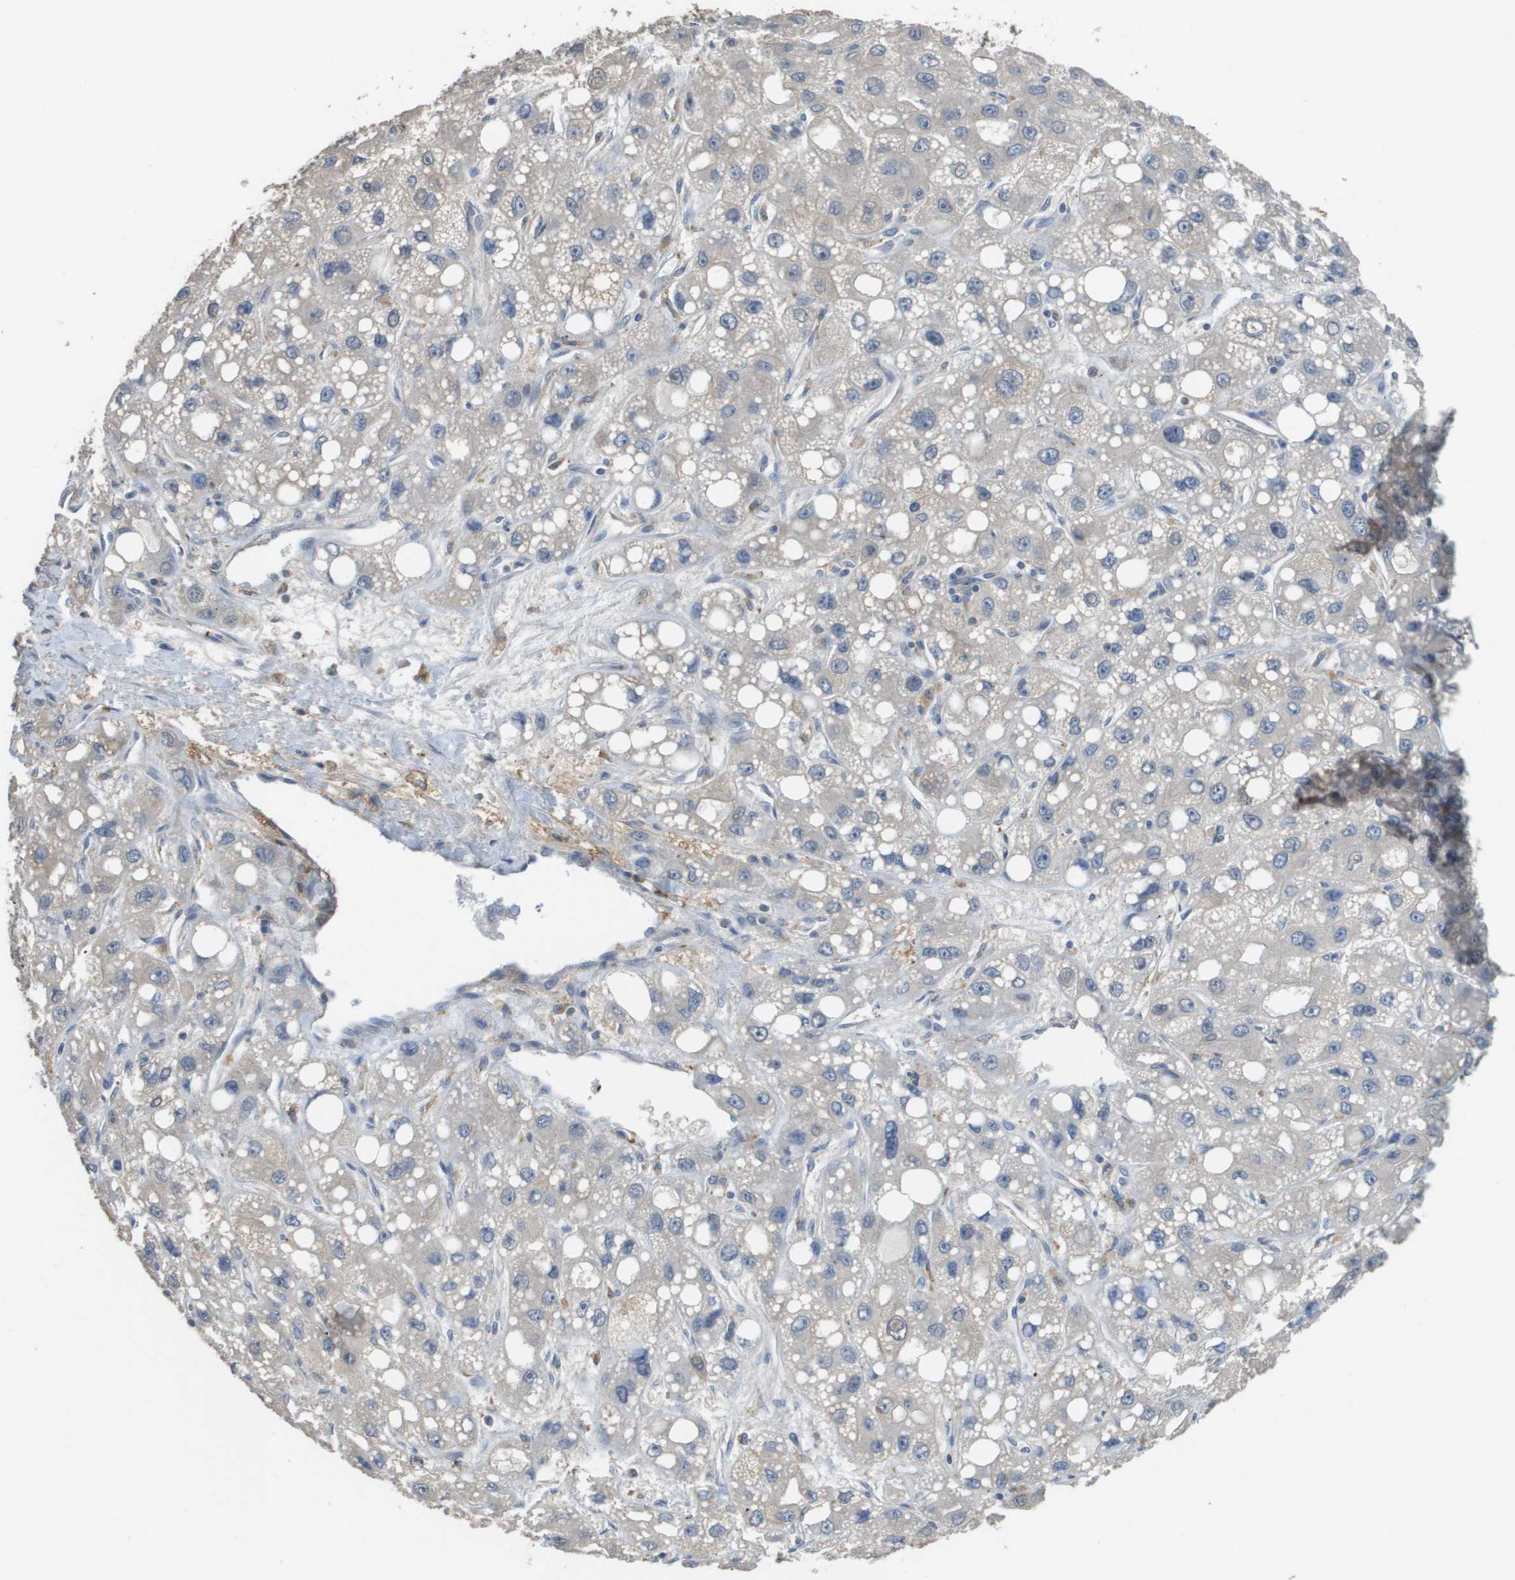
{"staining": {"intensity": "negative", "quantity": "none", "location": "none"}, "tissue": "liver cancer", "cell_type": "Tumor cells", "image_type": "cancer", "snomed": [{"axis": "morphology", "description": "Carcinoma, Hepatocellular, NOS"}, {"axis": "topography", "description": "Liver"}], "caption": "DAB (3,3'-diaminobenzidine) immunohistochemical staining of human liver cancer exhibits no significant expression in tumor cells.", "gene": "RAB27B", "patient": {"sex": "male", "age": 55}}